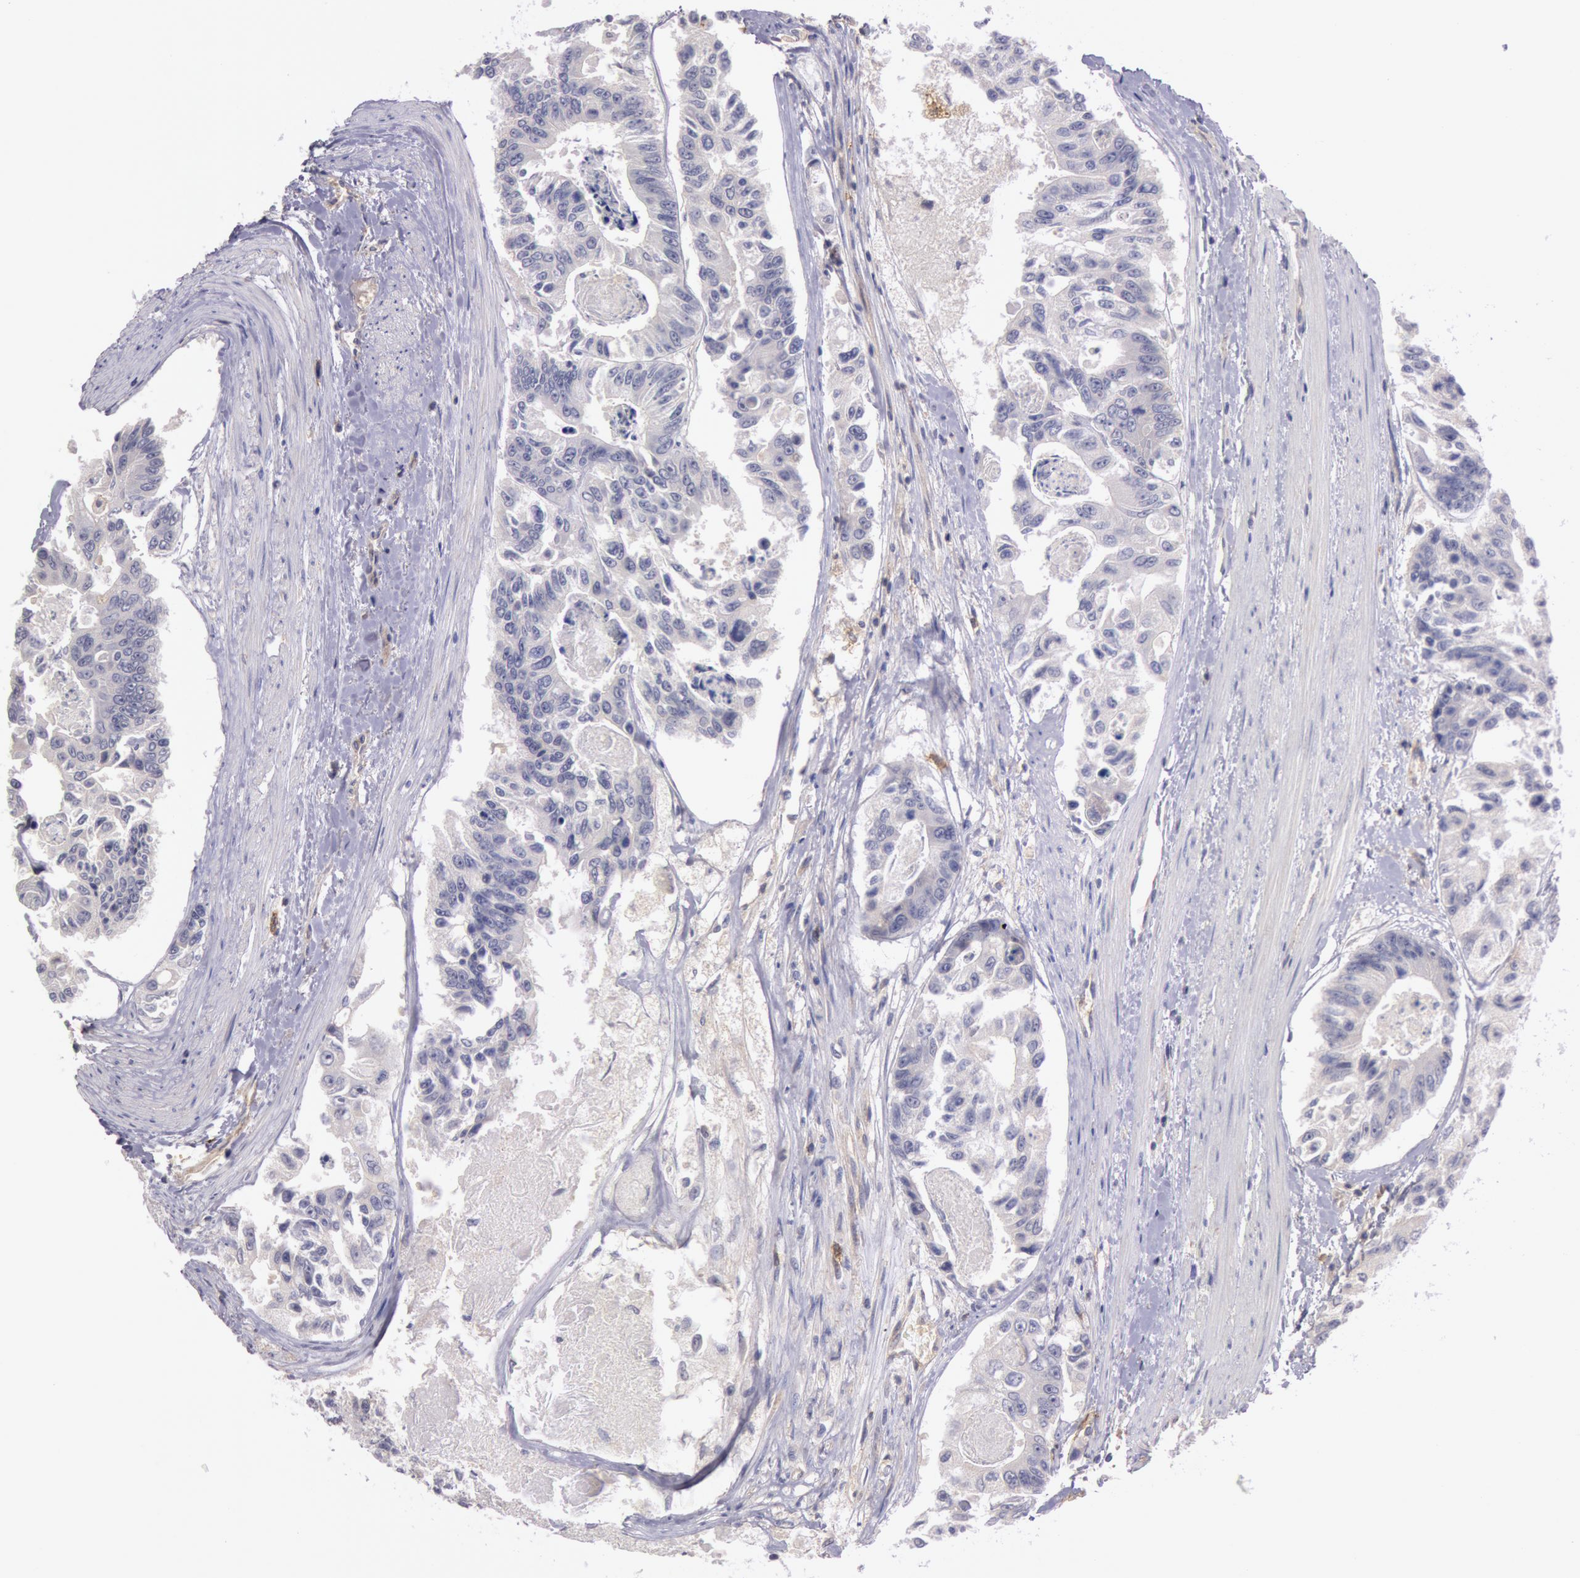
{"staining": {"intensity": "negative", "quantity": "none", "location": "none"}, "tissue": "colorectal cancer", "cell_type": "Tumor cells", "image_type": "cancer", "snomed": [{"axis": "morphology", "description": "Adenocarcinoma, NOS"}, {"axis": "topography", "description": "Colon"}], "caption": "Tumor cells show no significant expression in colorectal cancer.", "gene": "TRIB2", "patient": {"sex": "female", "age": 86}}